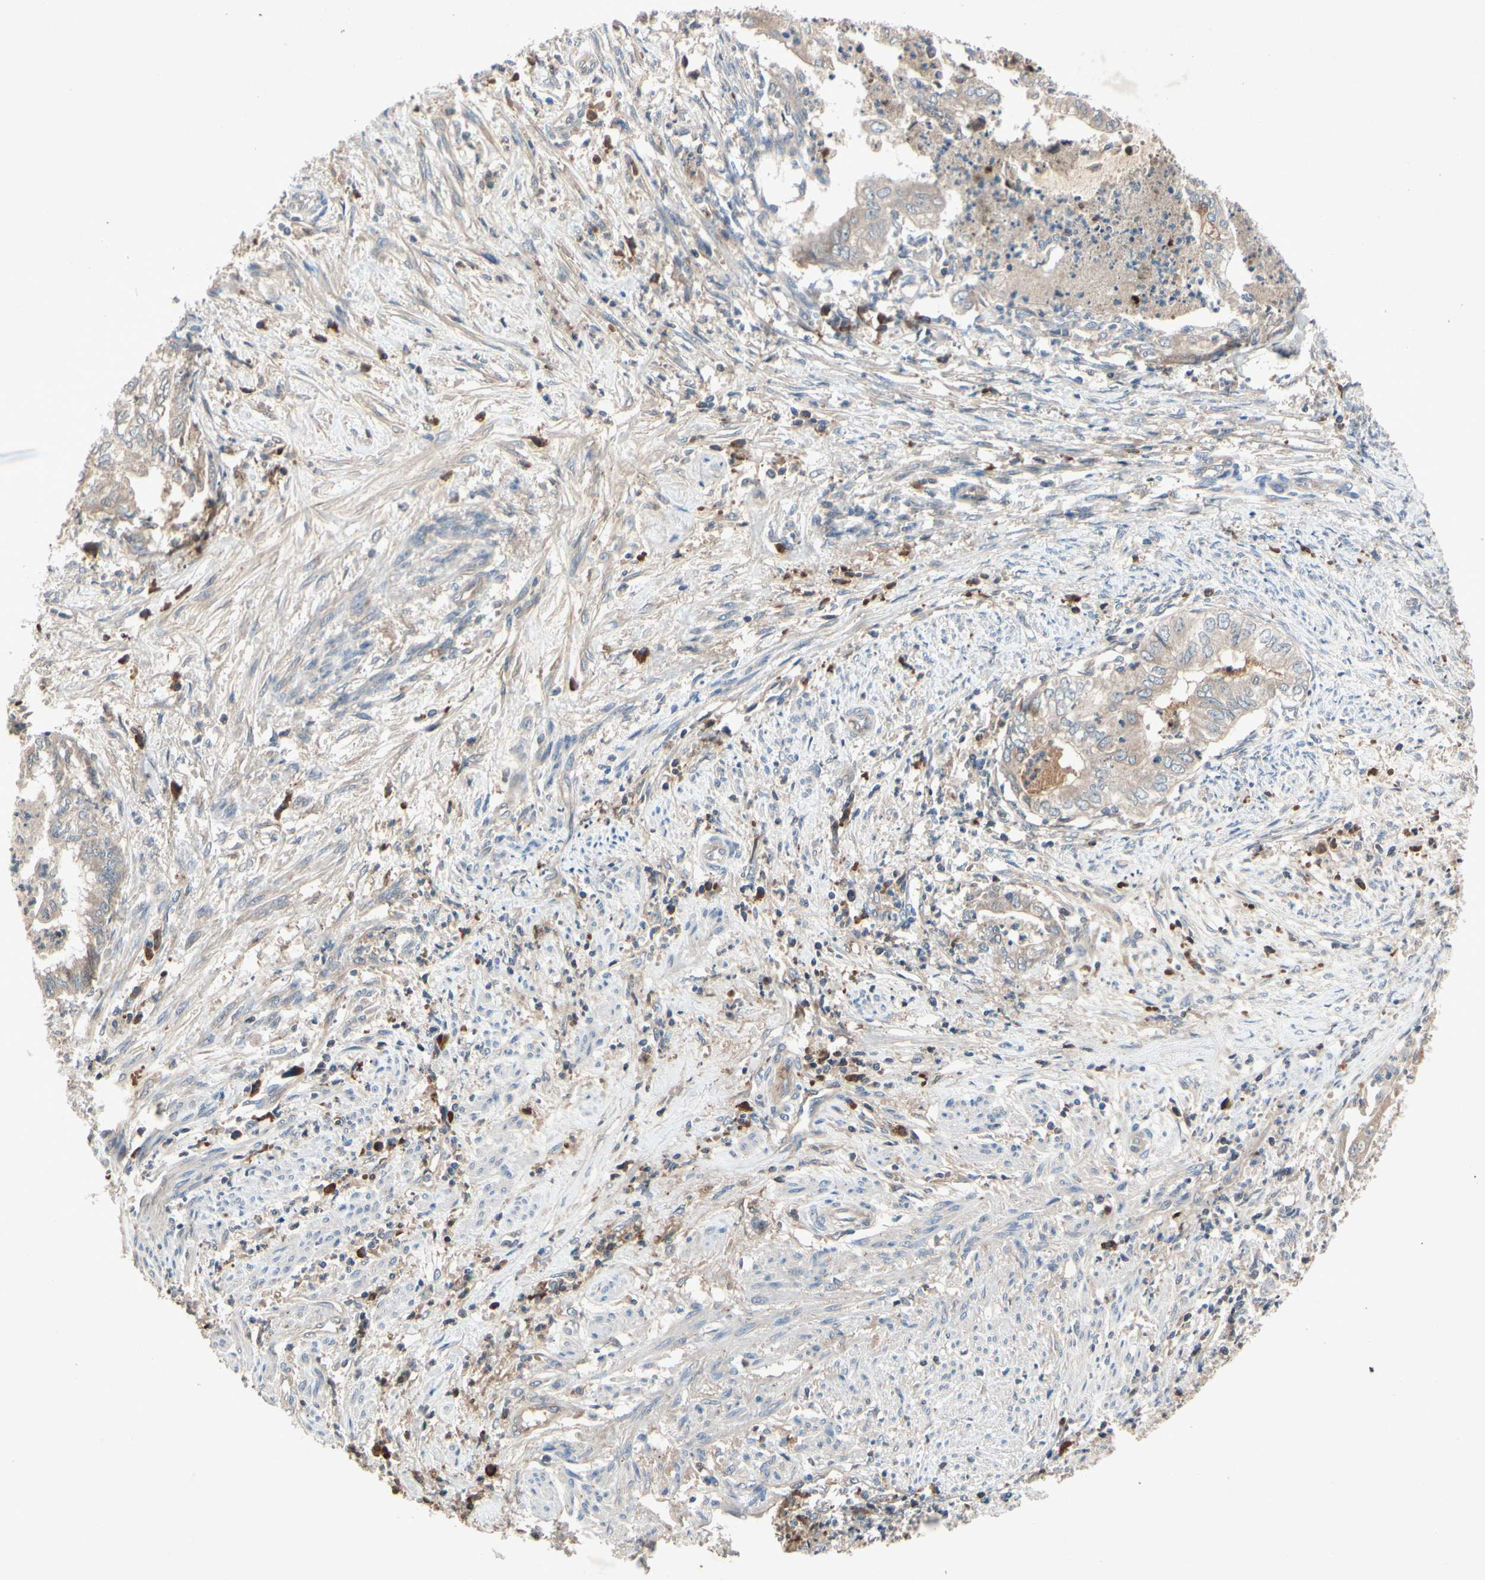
{"staining": {"intensity": "weak", "quantity": "25%-75%", "location": "cytoplasmic/membranous"}, "tissue": "endometrial cancer", "cell_type": "Tumor cells", "image_type": "cancer", "snomed": [{"axis": "morphology", "description": "Necrosis, NOS"}, {"axis": "morphology", "description": "Adenocarcinoma, NOS"}, {"axis": "topography", "description": "Endometrium"}], "caption": "Immunohistochemistry (IHC) of human endometrial cancer displays low levels of weak cytoplasmic/membranous positivity in approximately 25%-75% of tumor cells. (Stains: DAB (3,3'-diaminobenzidine) in brown, nuclei in blue, Microscopy: brightfield microscopy at high magnification).", "gene": "IL1RL1", "patient": {"sex": "female", "age": 79}}